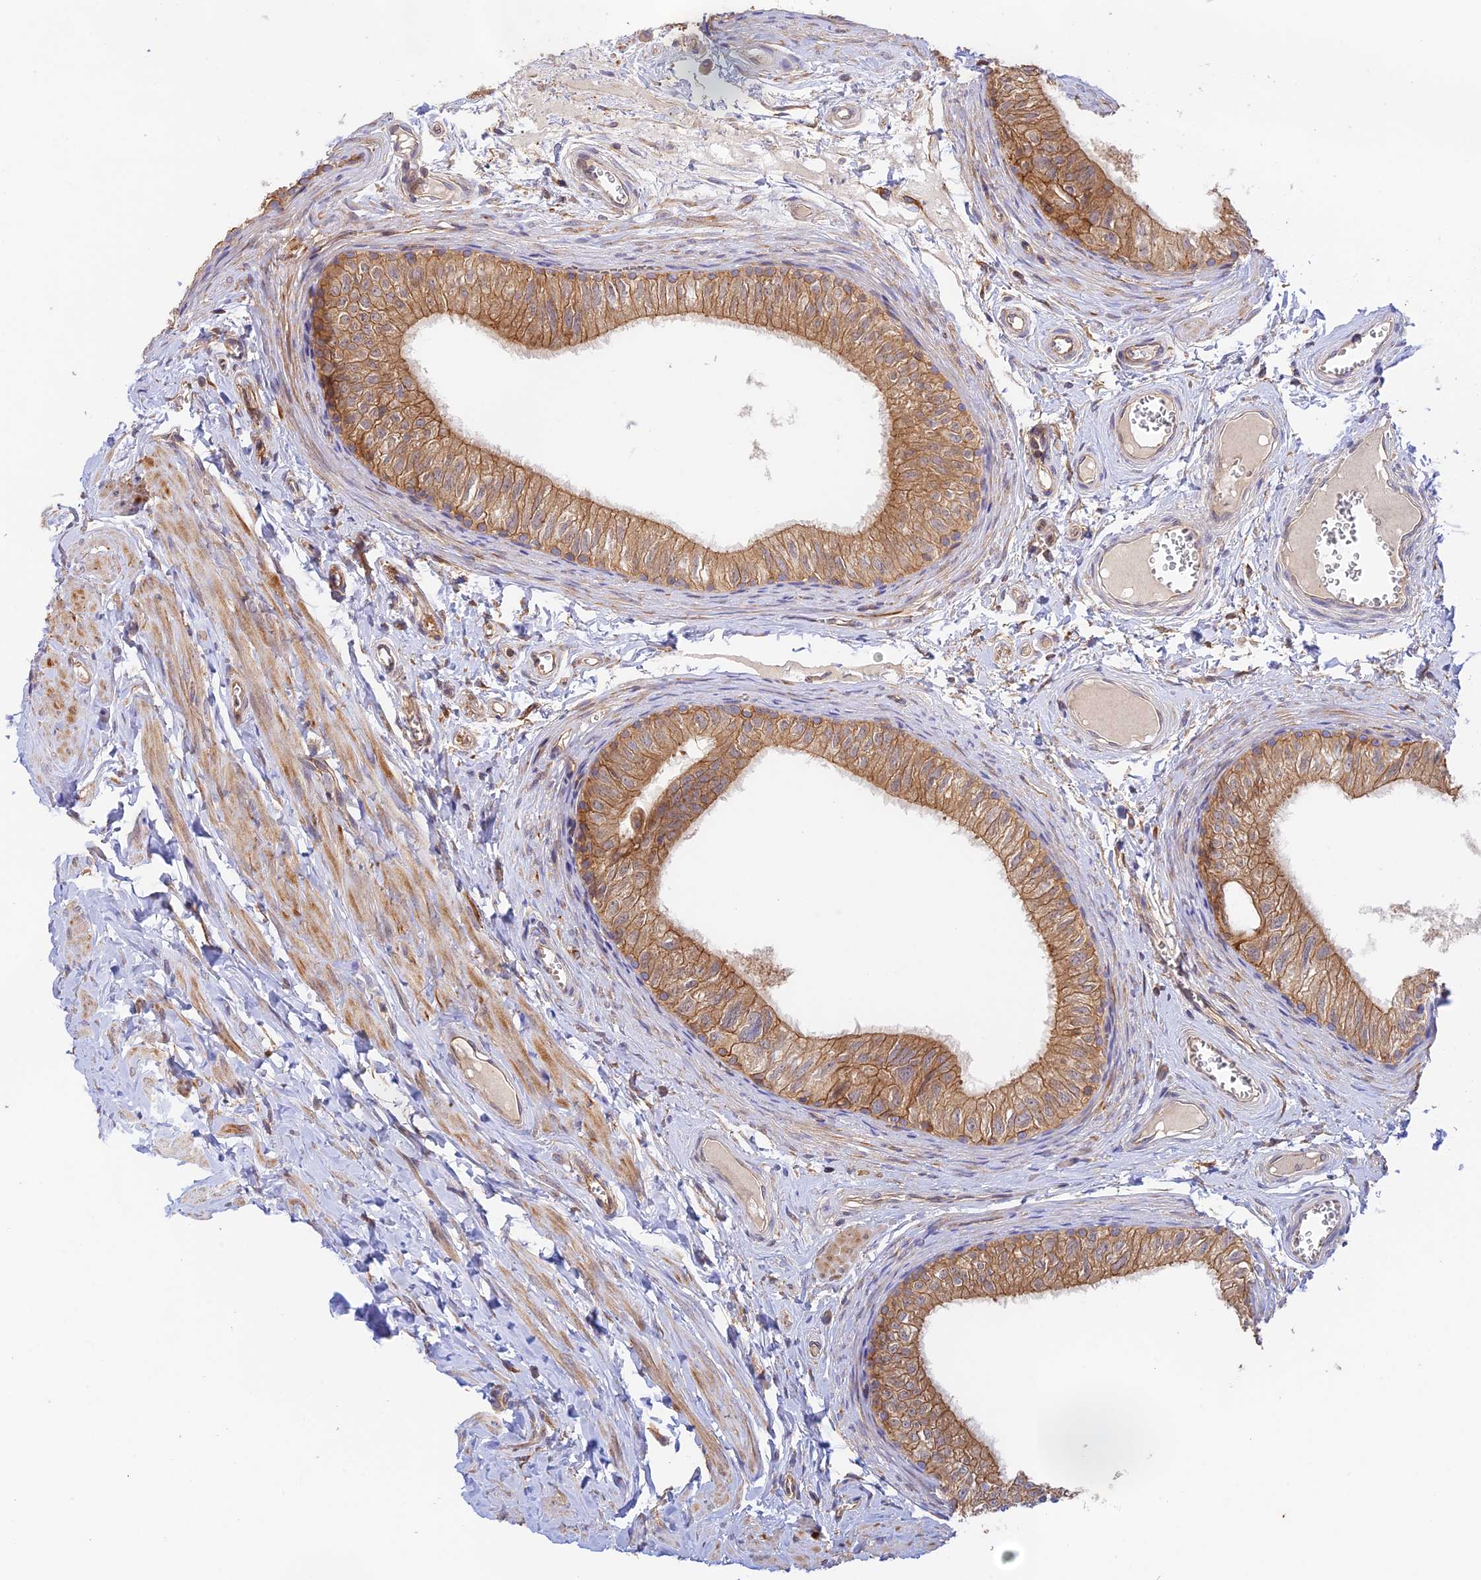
{"staining": {"intensity": "moderate", "quantity": ">75%", "location": "cytoplasmic/membranous"}, "tissue": "epididymis", "cell_type": "Glandular cells", "image_type": "normal", "snomed": [{"axis": "morphology", "description": "Normal tissue, NOS"}, {"axis": "topography", "description": "Epididymis"}], "caption": "High-power microscopy captured an immunohistochemistry micrograph of benign epididymis, revealing moderate cytoplasmic/membranous staining in about >75% of glandular cells. (Stains: DAB (3,3'-diaminobenzidine) in brown, nuclei in blue, Microscopy: brightfield microscopy at high magnification).", "gene": "MYO9A", "patient": {"sex": "male", "age": 42}}